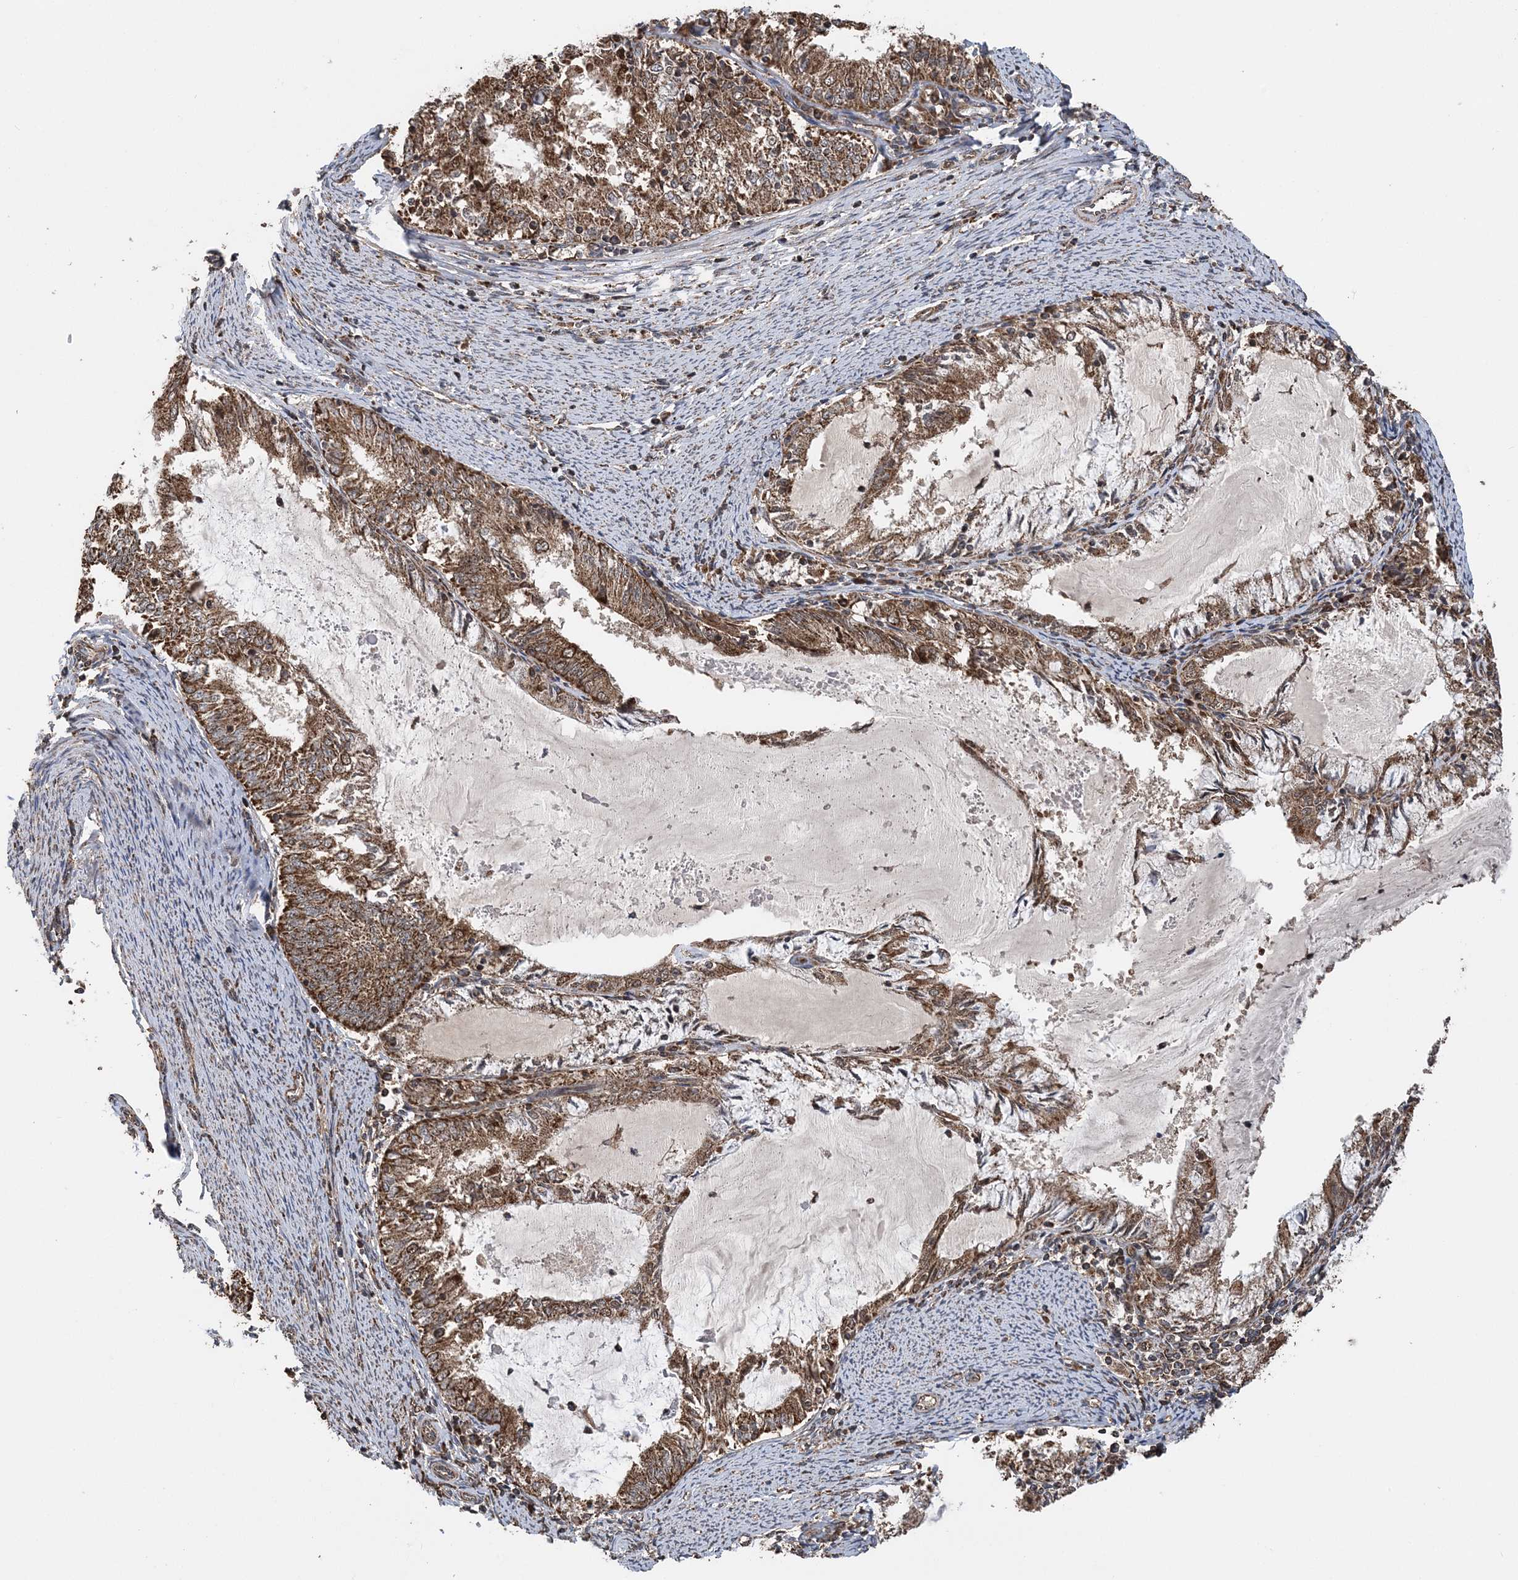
{"staining": {"intensity": "moderate", "quantity": ">75%", "location": "cytoplasmic/membranous"}, "tissue": "endometrial cancer", "cell_type": "Tumor cells", "image_type": "cancer", "snomed": [{"axis": "morphology", "description": "Adenocarcinoma, NOS"}, {"axis": "topography", "description": "Endometrium"}], "caption": "Immunohistochemical staining of endometrial cancer (adenocarcinoma) displays medium levels of moderate cytoplasmic/membranous positivity in about >75% of tumor cells. The staining is performed using DAB brown chromogen to label protein expression. The nuclei are counter-stained blue using hematoxylin.", "gene": "PCBP1", "patient": {"sex": "female", "age": 57}}